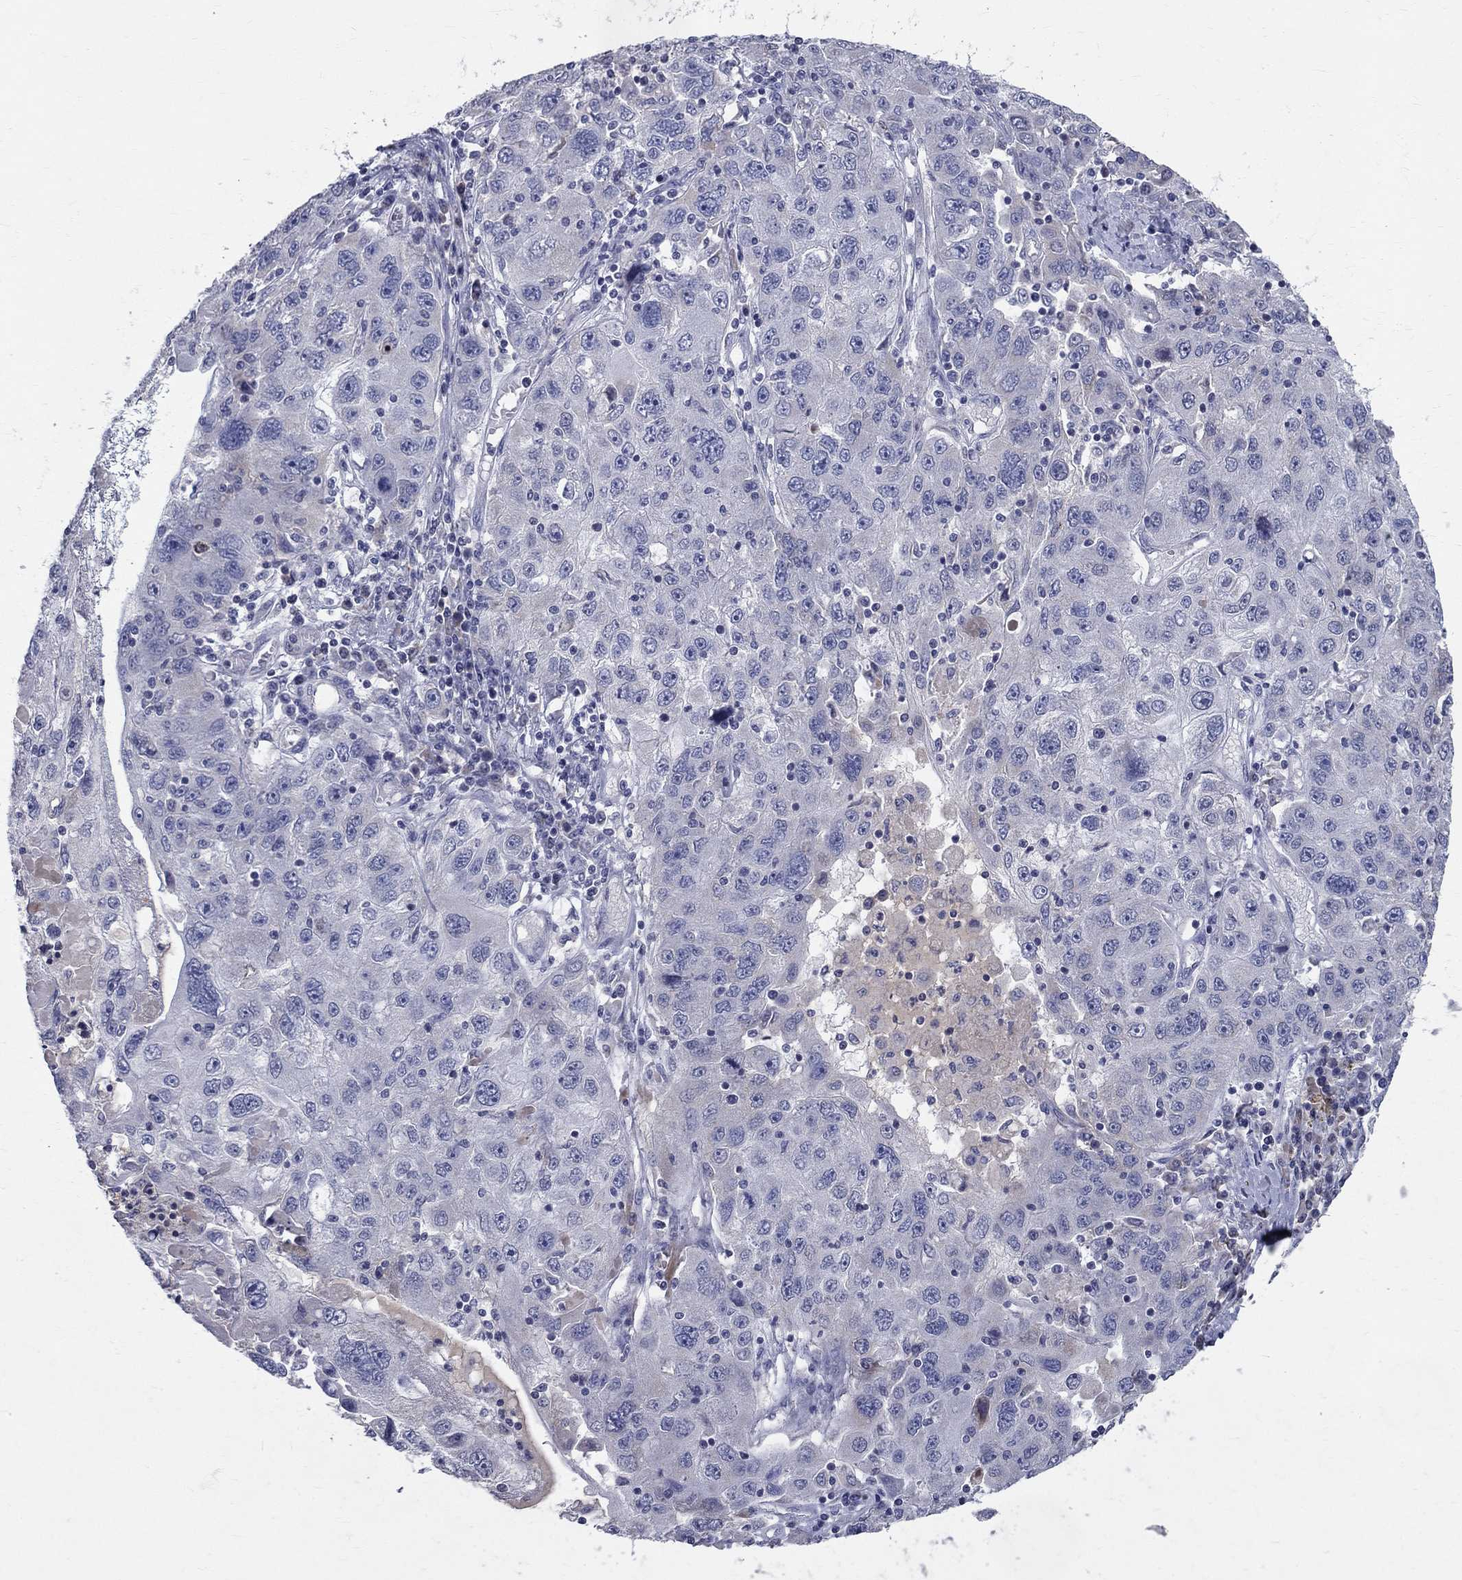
{"staining": {"intensity": "negative", "quantity": "none", "location": "none"}, "tissue": "stomach cancer", "cell_type": "Tumor cells", "image_type": "cancer", "snomed": [{"axis": "morphology", "description": "Adenocarcinoma, NOS"}, {"axis": "topography", "description": "Stomach"}], "caption": "The photomicrograph shows no significant staining in tumor cells of adenocarcinoma (stomach).", "gene": "SLC4A10", "patient": {"sex": "male", "age": 56}}